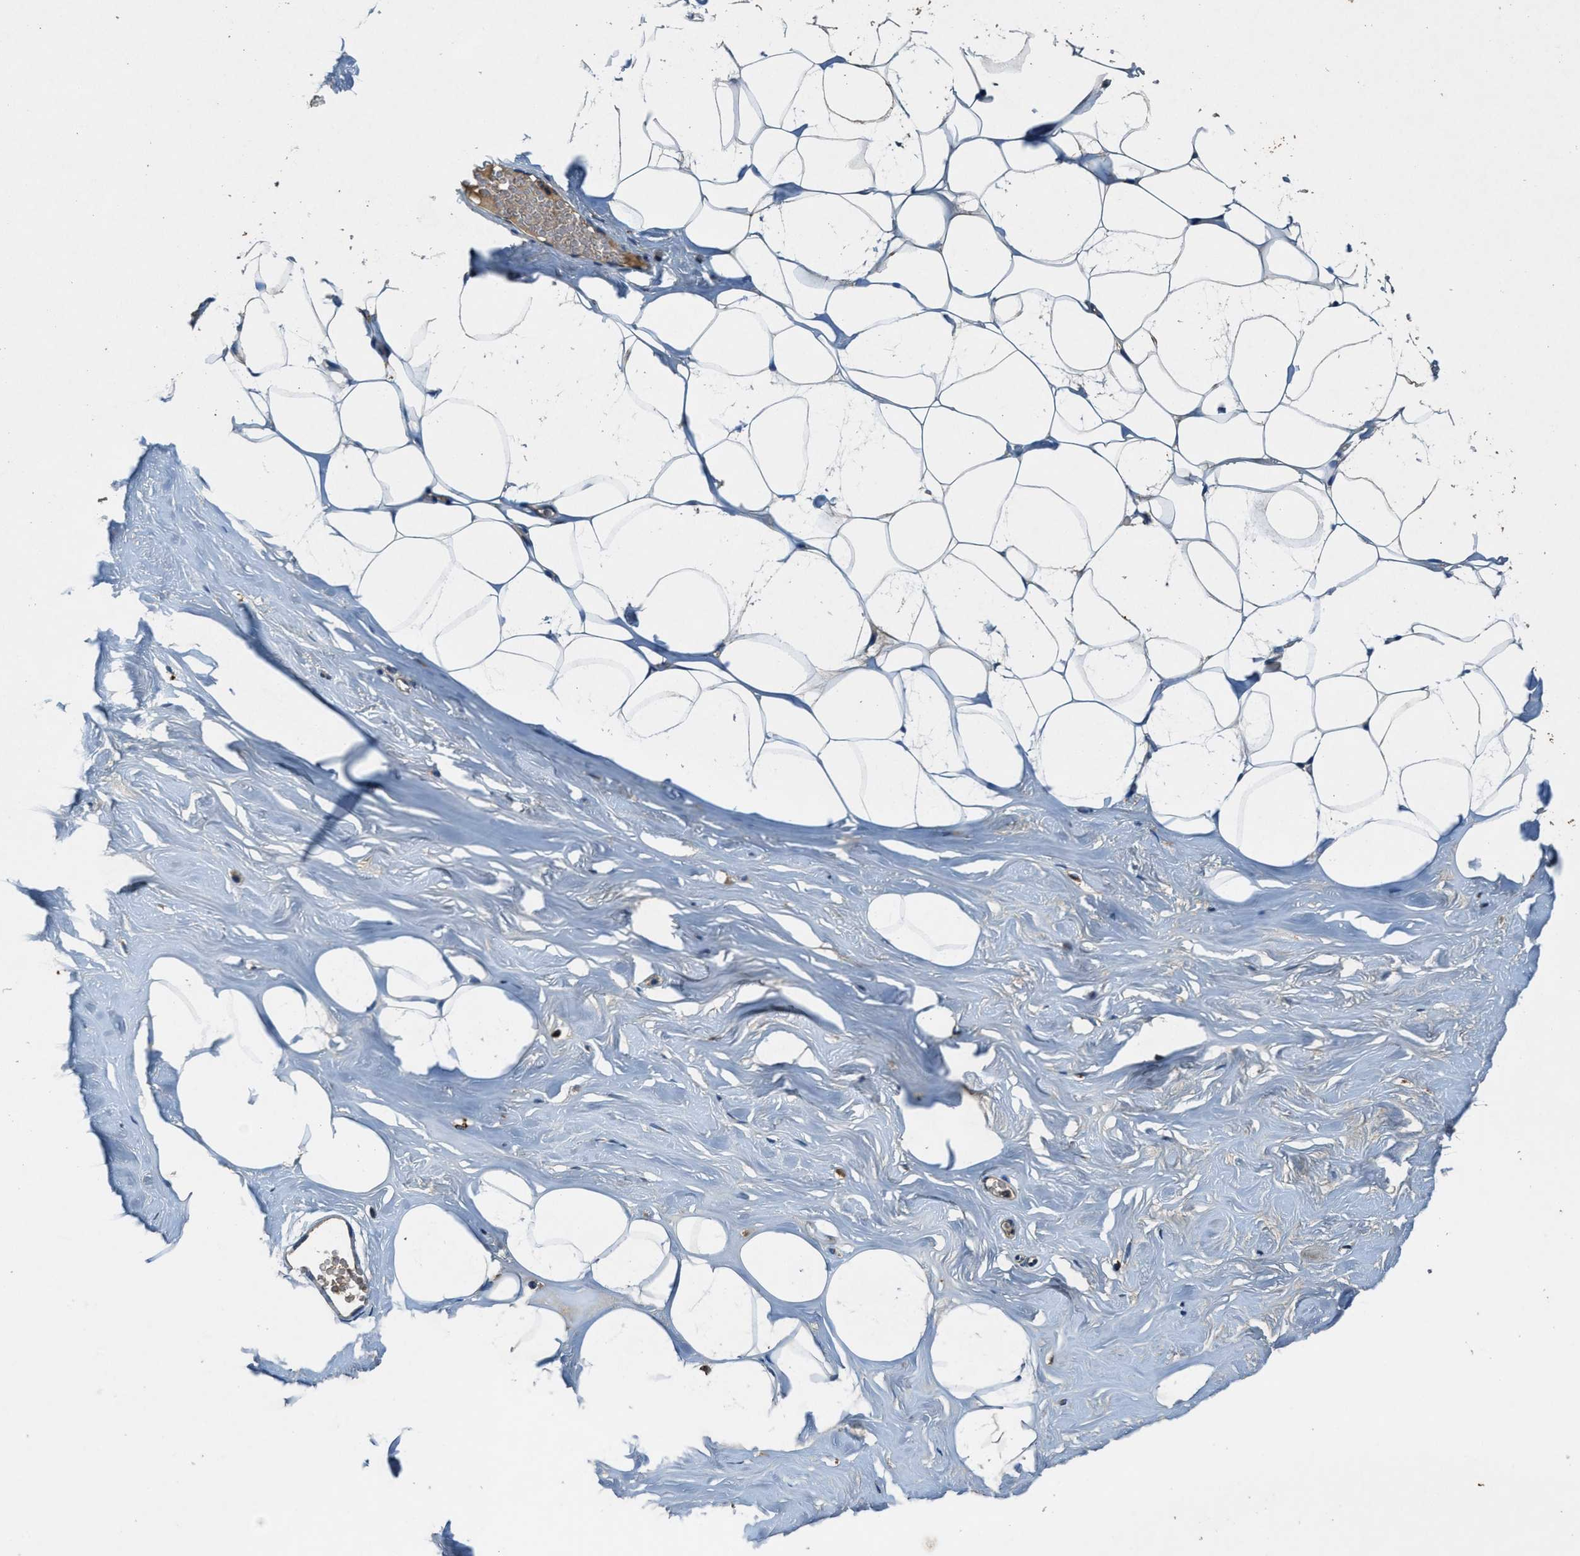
{"staining": {"intensity": "moderate", "quantity": "<25%", "location": "cytoplasmic/membranous"}, "tissue": "adipose tissue", "cell_type": "Adipocytes", "image_type": "normal", "snomed": [{"axis": "morphology", "description": "Normal tissue, NOS"}, {"axis": "morphology", "description": "Fibrosis, NOS"}, {"axis": "topography", "description": "Breast"}, {"axis": "topography", "description": "Adipose tissue"}], "caption": "The photomicrograph demonstrates staining of benign adipose tissue, revealing moderate cytoplasmic/membranous protein staining (brown color) within adipocytes. (Stains: DAB (3,3'-diaminobenzidine) in brown, nuclei in blue, Microscopy: brightfield microscopy at high magnification).", "gene": "BLOC1S1", "patient": {"sex": "female", "age": 39}}